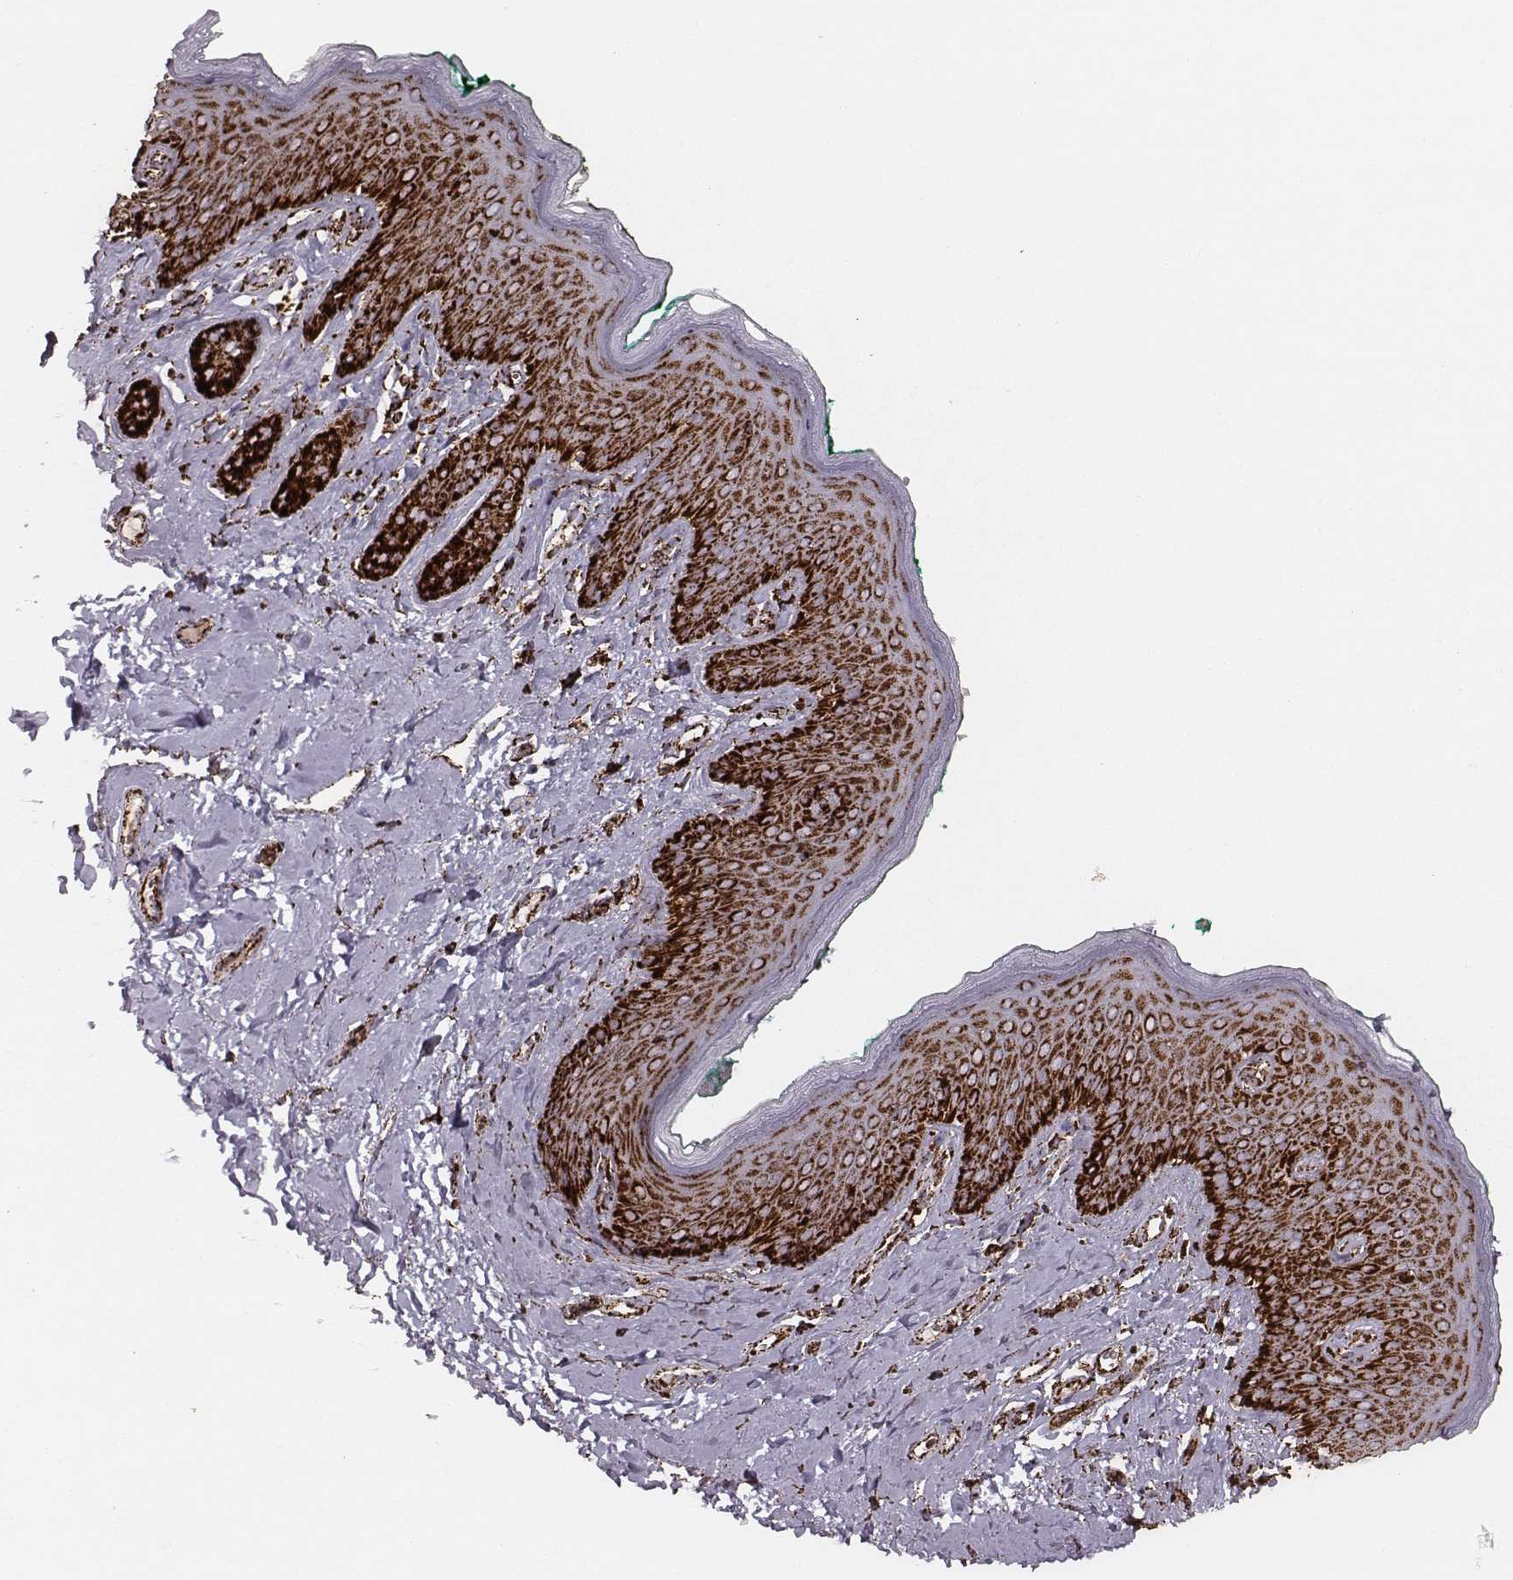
{"staining": {"intensity": "strong", "quantity": ">75%", "location": "cytoplasmic/membranous"}, "tissue": "skin", "cell_type": "Epidermal cells", "image_type": "normal", "snomed": [{"axis": "morphology", "description": "Normal tissue, NOS"}, {"axis": "topography", "description": "Vulva"}], "caption": "Immunohistochemistry (IHC) of benign human skin reveals high levels of strong cytoplasmic/membranous staining in approximately >75% of epidermal cells. (DAB (3,3'-diaminobenzidine) IHC with brightfield microscopy, high magnification).", "gene": "TUFM", "patient": {"sex": "female", "age": 66}}